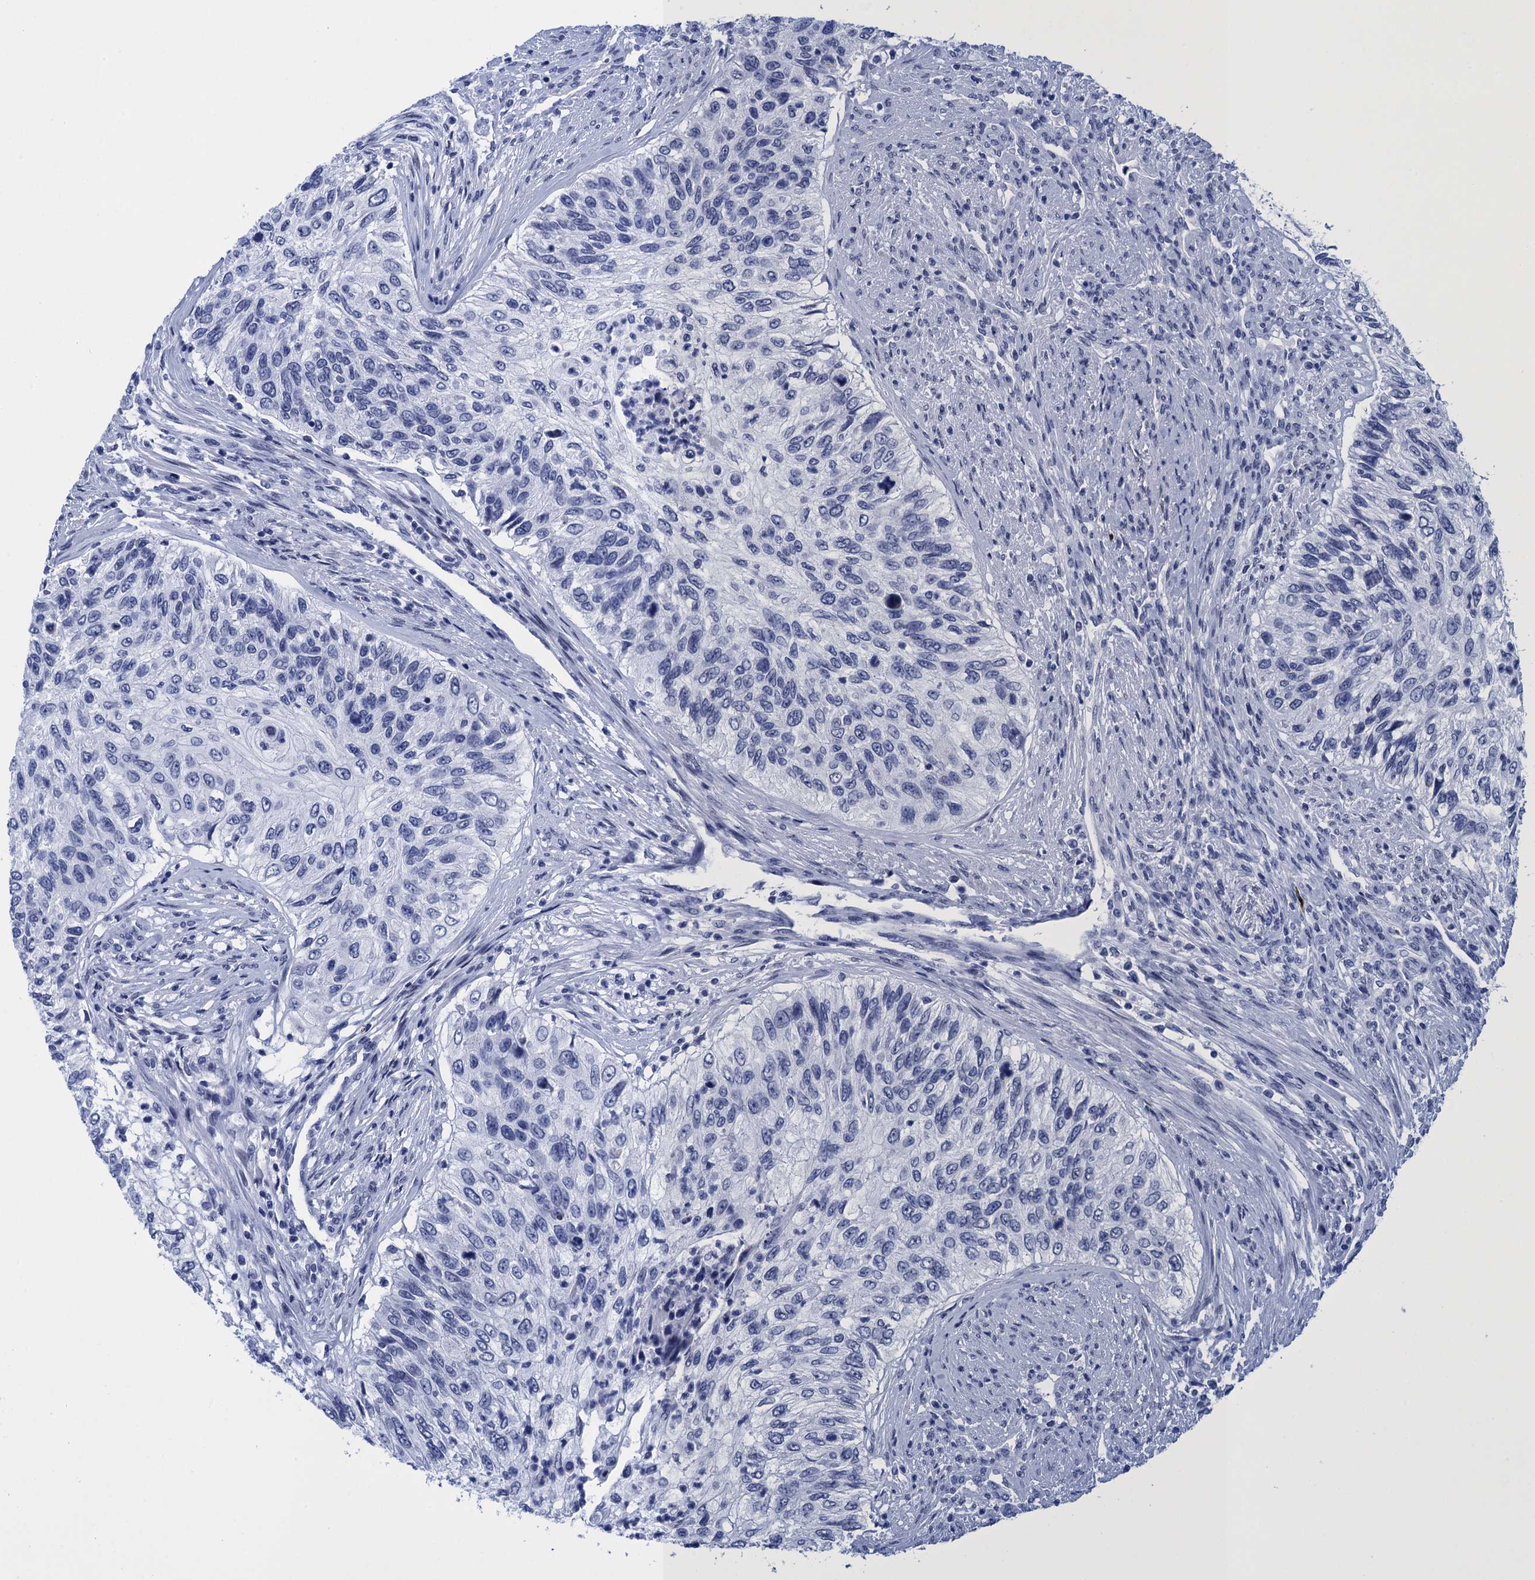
{"staining": {"intensity": "negative", "quantity": "none", "location": "none"}, "tissue": "urothelial cancer", "cell_type": "Tumor cells", "image_type": "cancer", "snomed": [{"axis": "morphology", "description": "Urothelial carcinoma, High grade"}, {"axis": "topography", "description": "Urinary bladder"}], "caption": "DAB immunohistochemical staining of human urothelial cancer exhibits no significant staining in tumor cells. Nuclei are stained in blue.", "gene": "METTL25", "patient": {"sex": "female", "age": 60}}